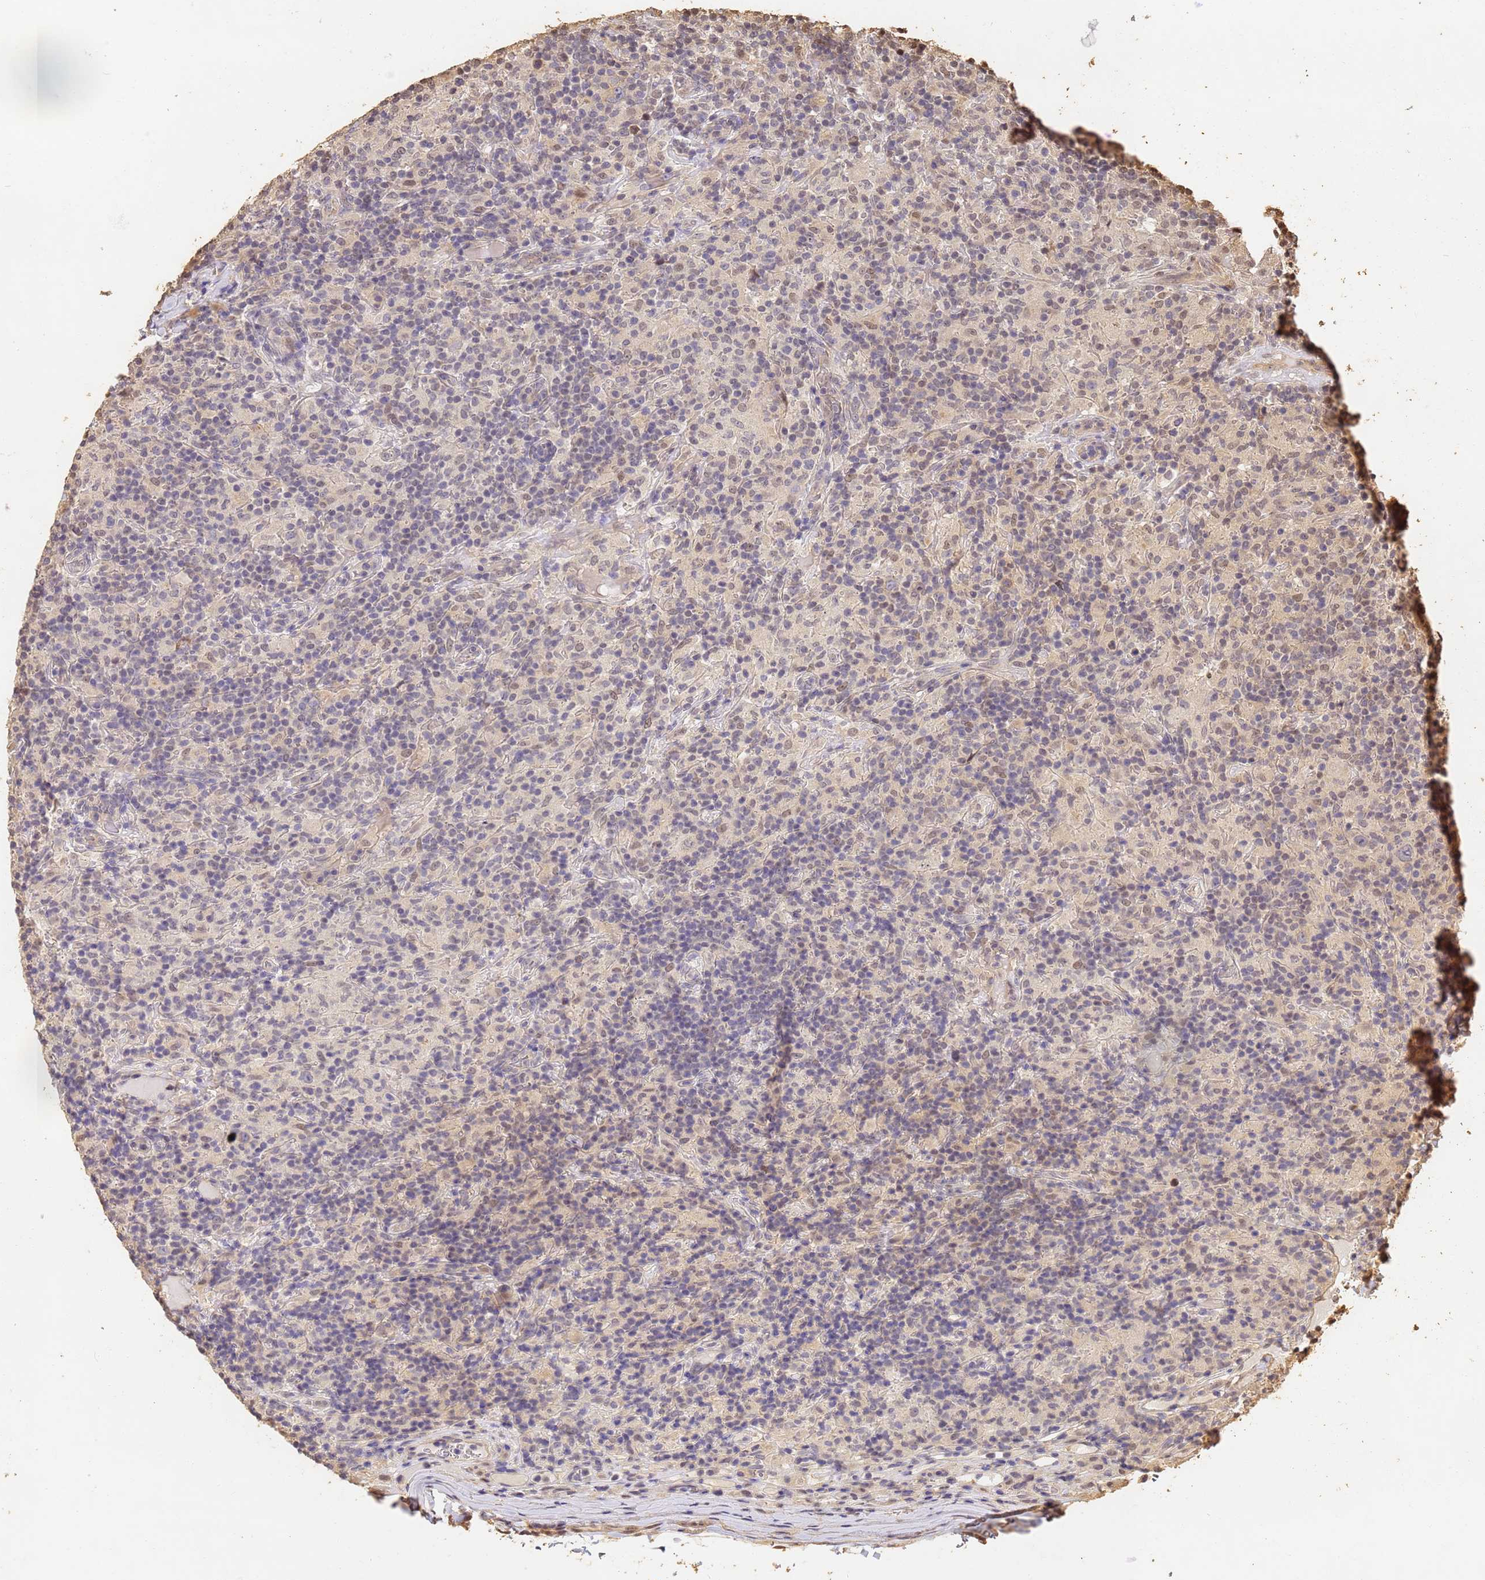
{"staining": {"intensity": "weak", "quantity": "<25%", "location": "cytoplasmic/membranous"}, "tissue": "lymphoma", "cell_type": "Tumor cells", "image_type": "cancer", "snomed": [{"axis": "morphology", "description": "Hodgkin's disease, NOS"}, {"axis": "topography", "description": "Lymph node"}], "caption": "High power microscopy image of an immunohistochemistry (IHC) image of Hodgkin's disease, revealing no significant staining in tumor cells. Brightfield microscopy of IHC stained with DAB (brown) and hematoxylin (blue), captured at high magnification.", "gene": "JAK2", "patient": {"sex": "male", "age": 70}}